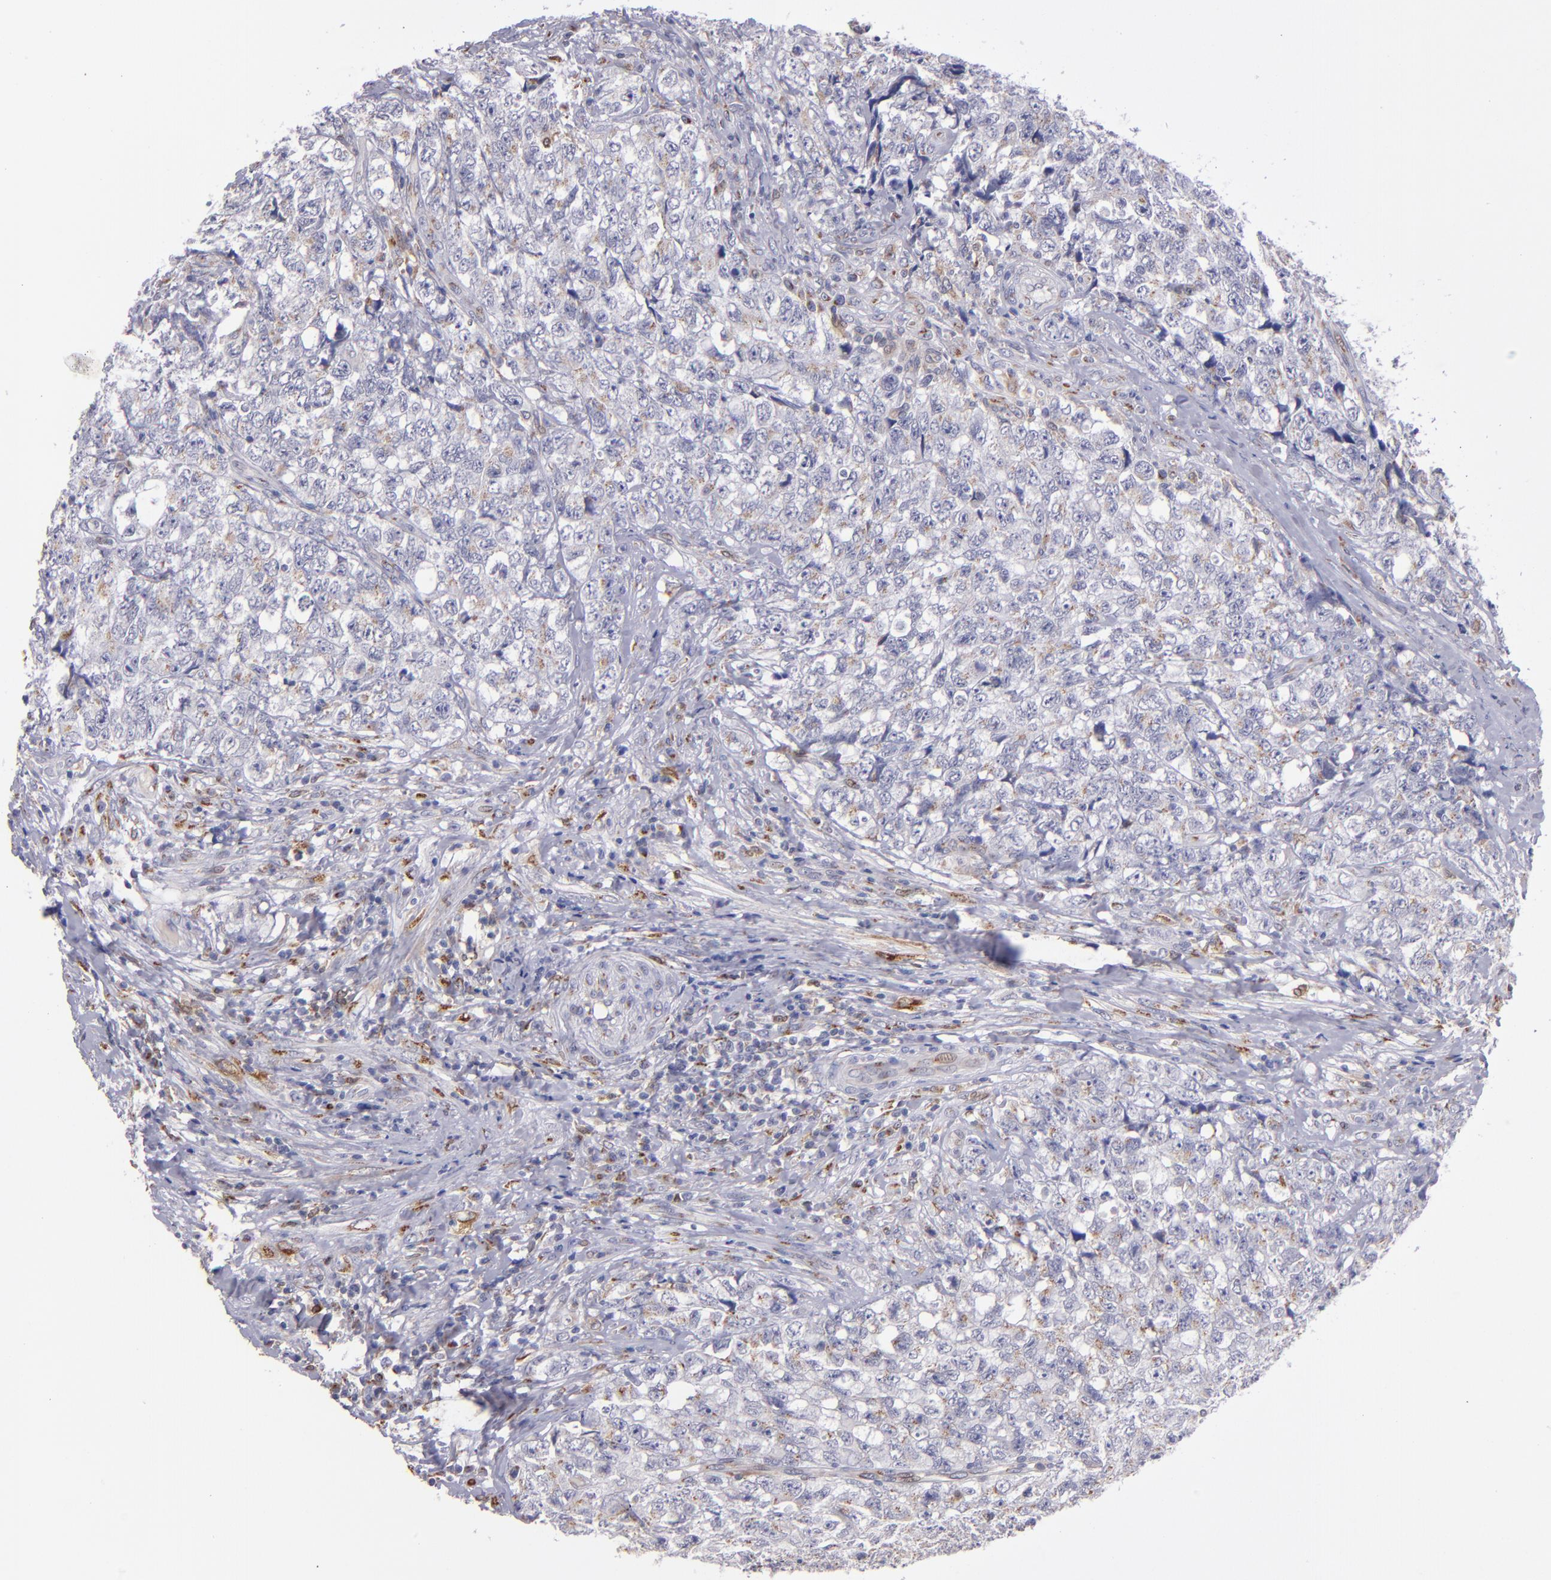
{"staining": {"intensity": "weak", "quantity": "25%-75%", "location": "cytoplasmic/membranous"}, "tissue": "testis cancer", "cell_type": "Tumor cells", "image_type": "cancer", "snomed": [{"axis": "morphology", "description": "Carcinoma, Embryonal, NOS"}, {"axis": "topography", "description": "Testis"}], "caption": "A brown stain highlights weak cytoplasmic/membranous expression of a protein in testis embryonal carcinoma tumor cells.", "gene": "PTGS1", "patient": {"sex": "male", "age": 31}}